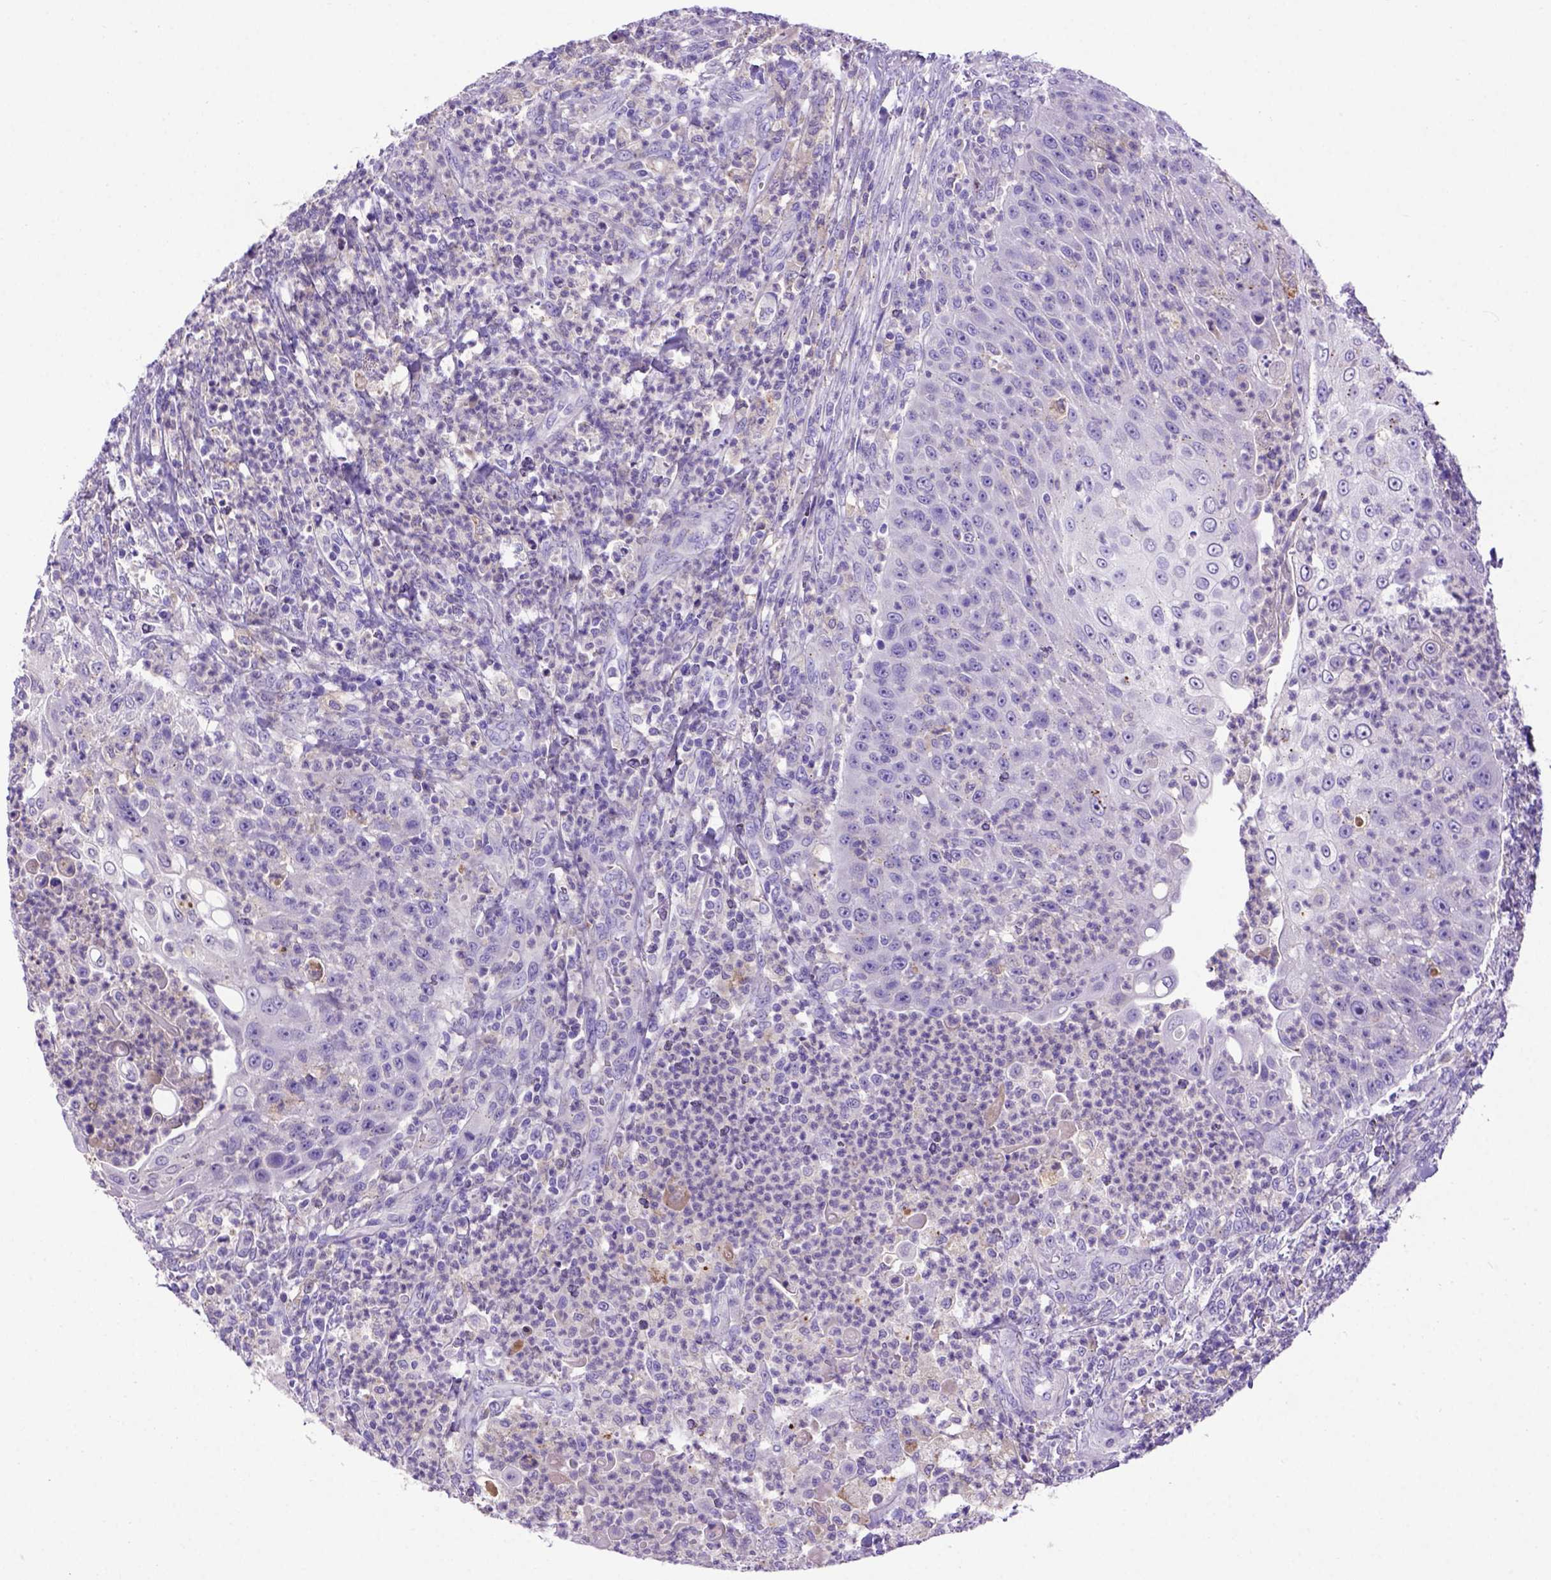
{"staining": {"intensity": "negative", "quantity": "none", "location": "none"}, "tissue": "head and neck cancer", "cell_type": "Tumor cells", "image_type": "cancer", "snomed": [{"axis": "morphology", "description": "Squamous cell carcinoma, NOS"}, {"axis": "topography", "description": "Head-Neck"}], "caption": "DAB (3,3'-diaminobenzidine) immunohistochemical staining of human head and neck cancer shows no significant expression in tumor cells.", "gene": "ADAM12", "patient": {"sex": "male", "age": 69}}